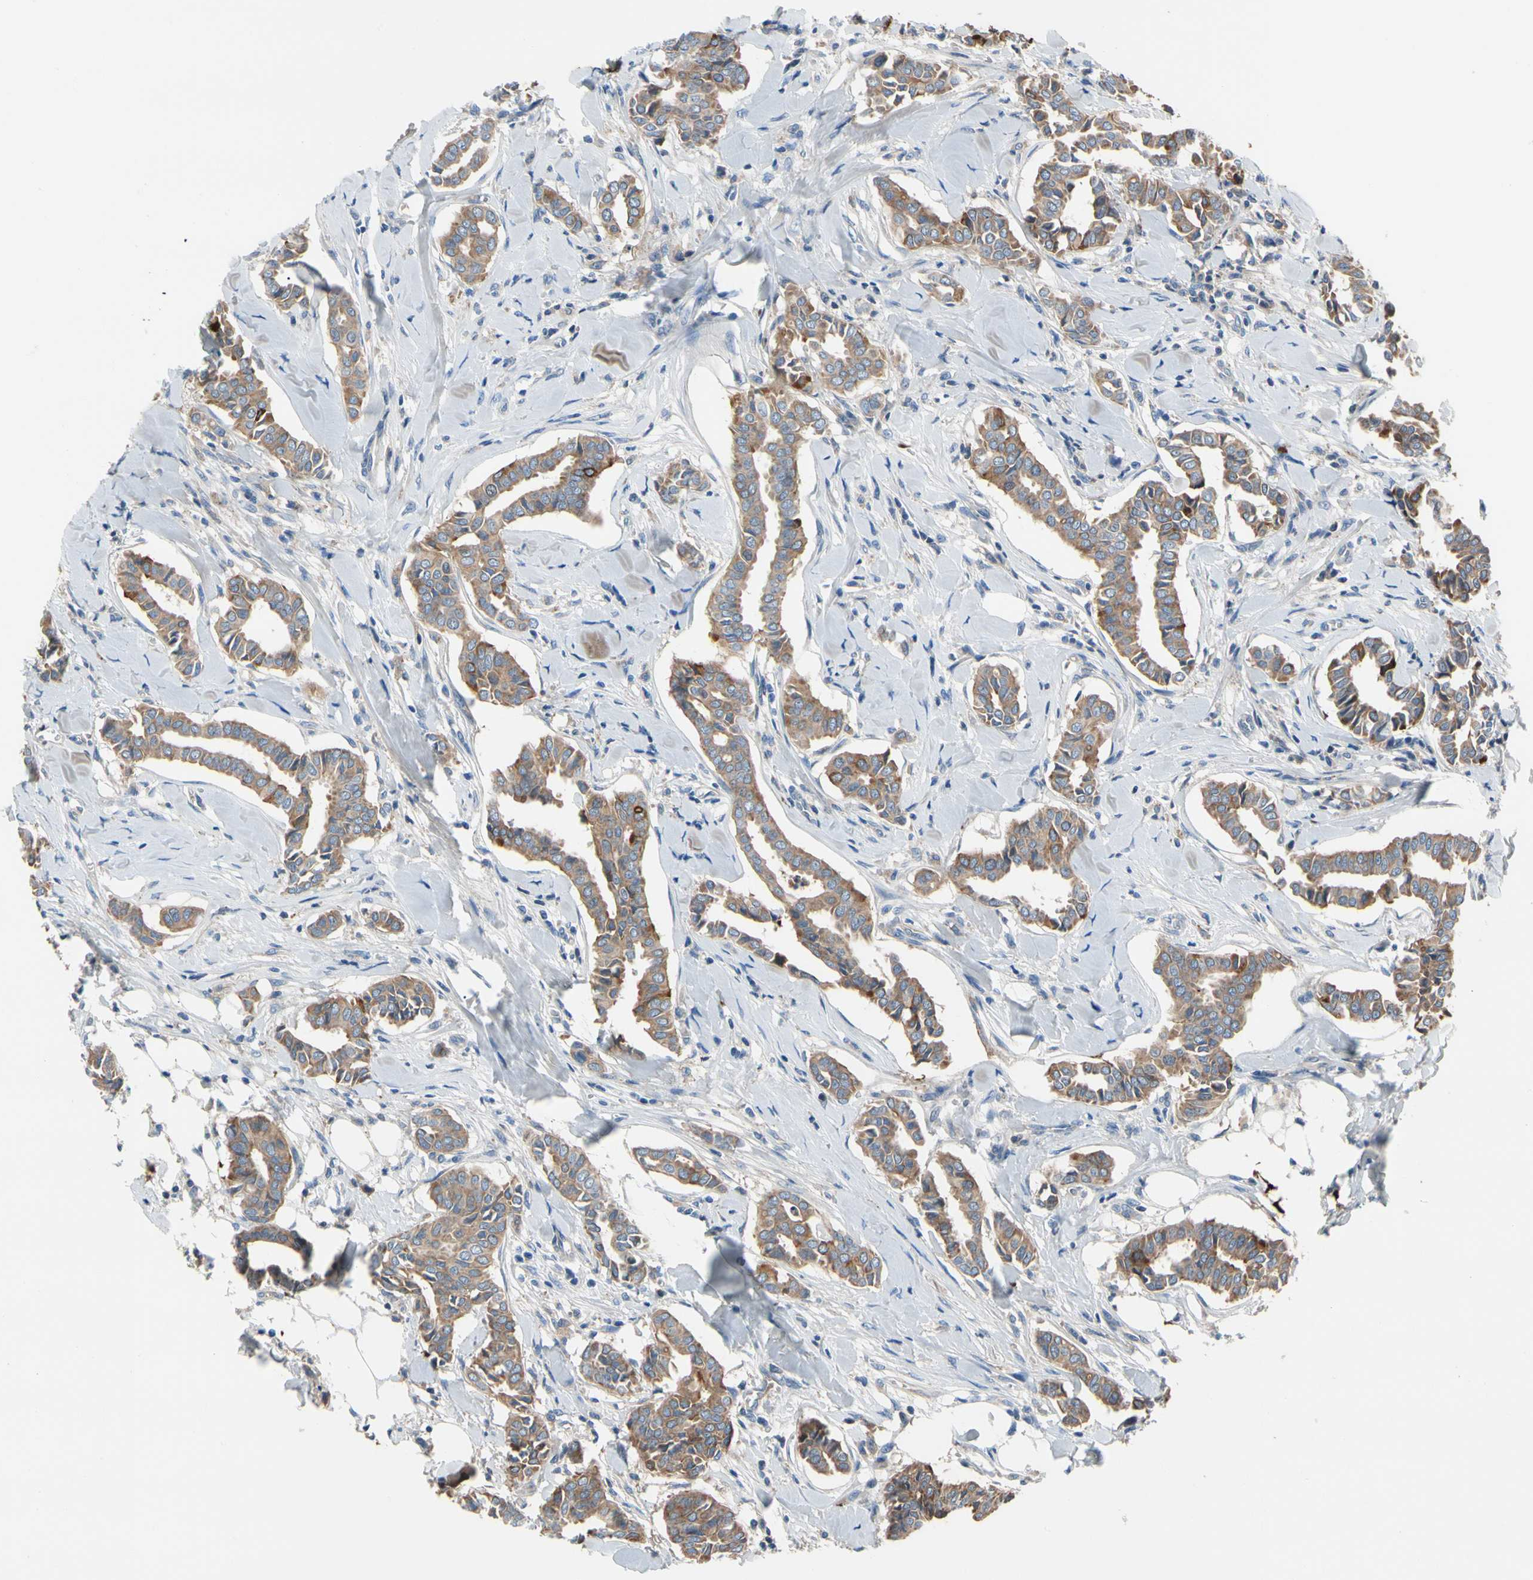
{"staining": {"intensity": "moderate", "quantity": ">75%", "location": "cytoplasmic/membranous"}, "tissue": "head and neck cancer", "cell_type": "Tumor cells", "image_type": "cancer", "snomed": [{"axis": "morphology", "description": "Adenocarcinoma, NOS"}, {"axis": "topography", "description": "Salivary gland"}, {"axis": "topography", "description": "Head-Neck"}], "caption": "A micrograph of head and neck cancer (adenocarcinoma) stained for a protein demonstrates moderate cytoplasmic/membranous brown staining in tumor cells.", "gene": "HJURP", "patient": {"sex": "female", "age": 59}}